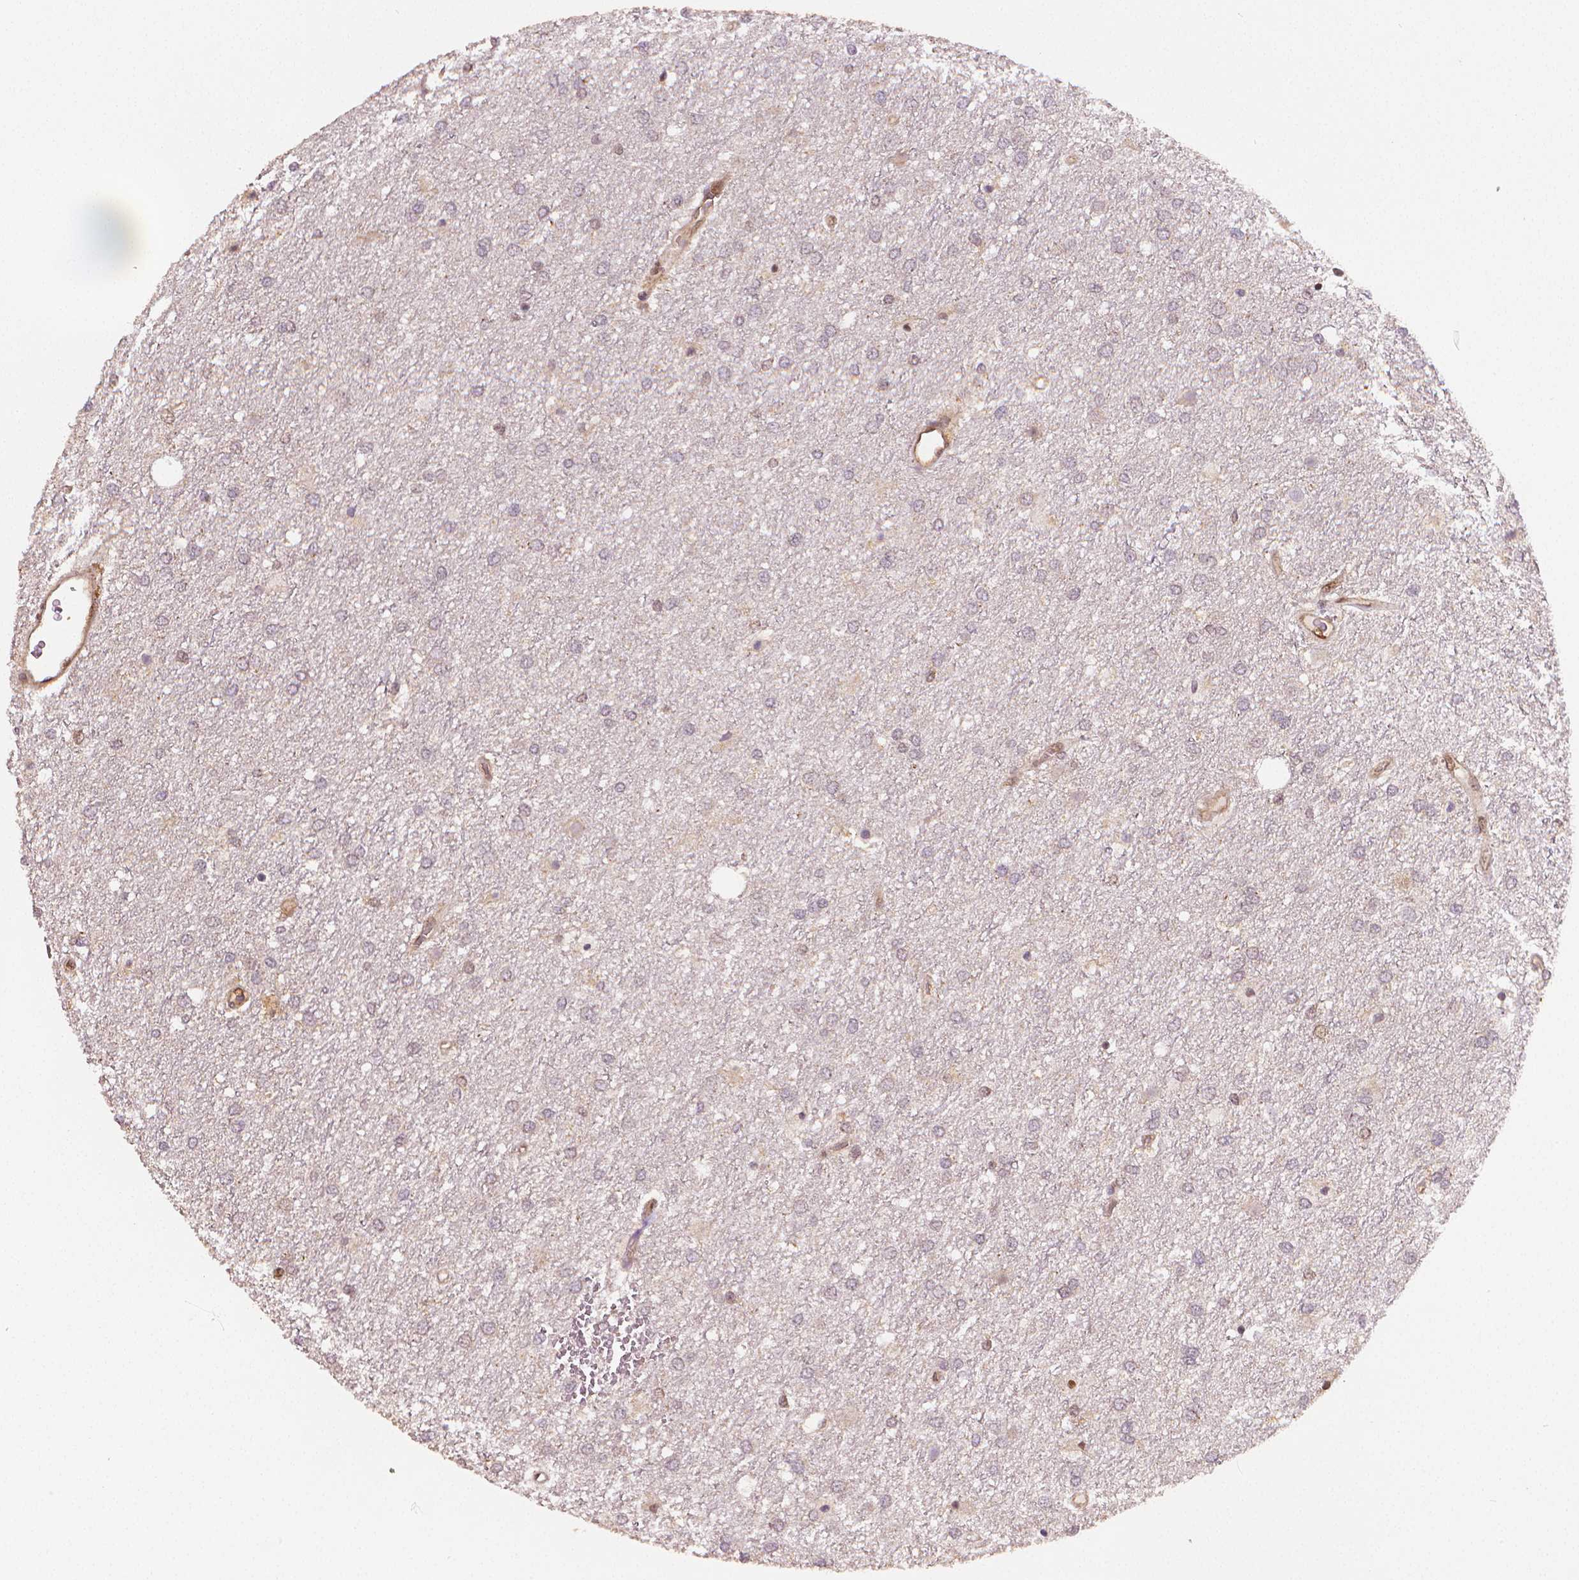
{"staining": {"intensity": "negative", "quantity": "none", "location": "none"}, "tissue": "glioma", "cell_type": "Tumor cells", "image_type": "cancer", "snomed": [{"axis": "morphology", "description": "Glioma, malignant, High grade"}, {"axis": "topography", "description": "Brain"}], "caption": "High power microscopy micrograph of an immunohistochemistry (IHC) micrograph of glioma, revealing no significant expression in tumor cells.", "gene": "STAT3", "patient": {"sex": "female", "age": 61}}